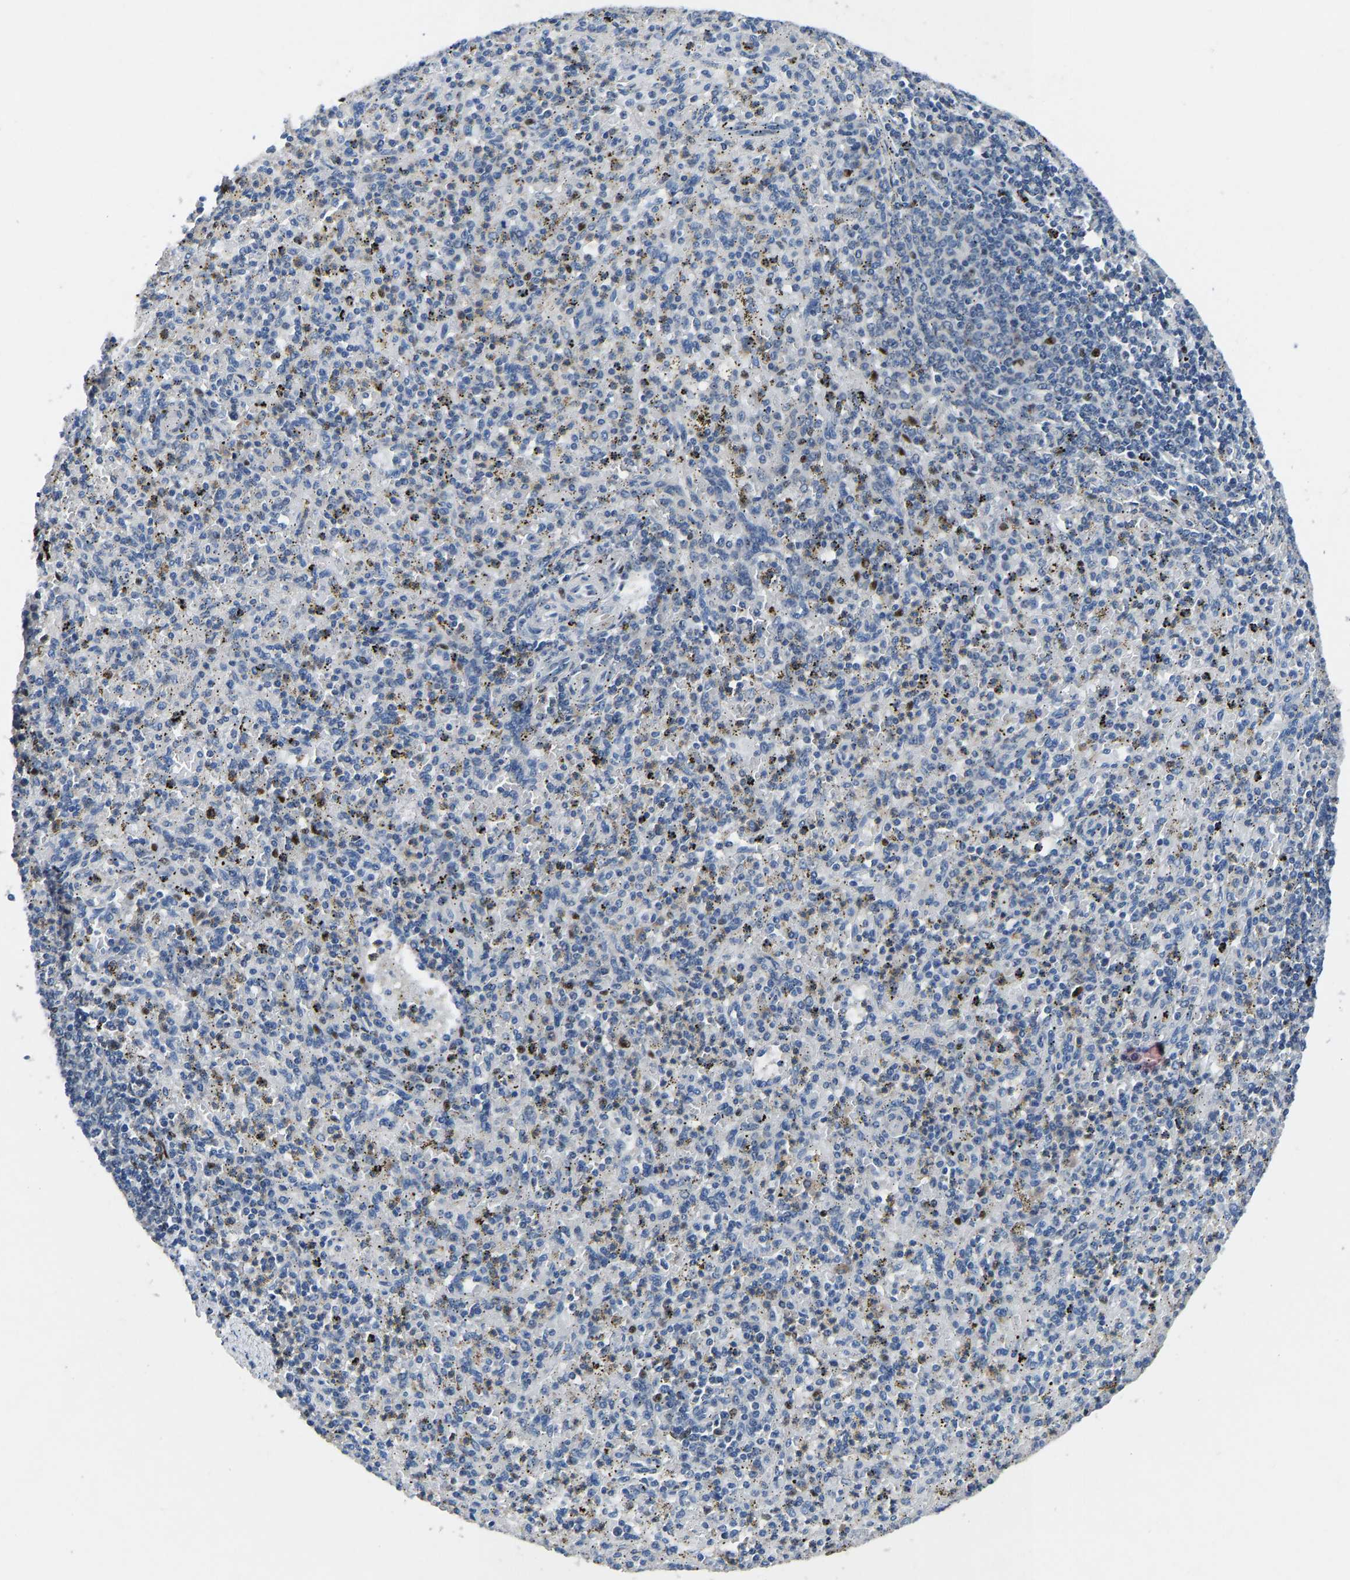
{"staining": {"intensity": "strong", "quantity": "<25%", "location": "nuclear"}, "tissue": "spleen", "cell_type": "Cells in red pulp", "image_type": "normal", "snomed": [{"axis": "morphology", "description": "Normal tissue, NOS"}, {"axis": "topography", "description": "Spleen"}], "caption": "Immunohistochemistry histopathology image of unremarkable spleen stained for a protein (brown), which shows medium levels of strong nuclear expression in about <25% of cells in red pulp.", "gene": "EGR1", "patient": {"sex": "male", "age": 72}}